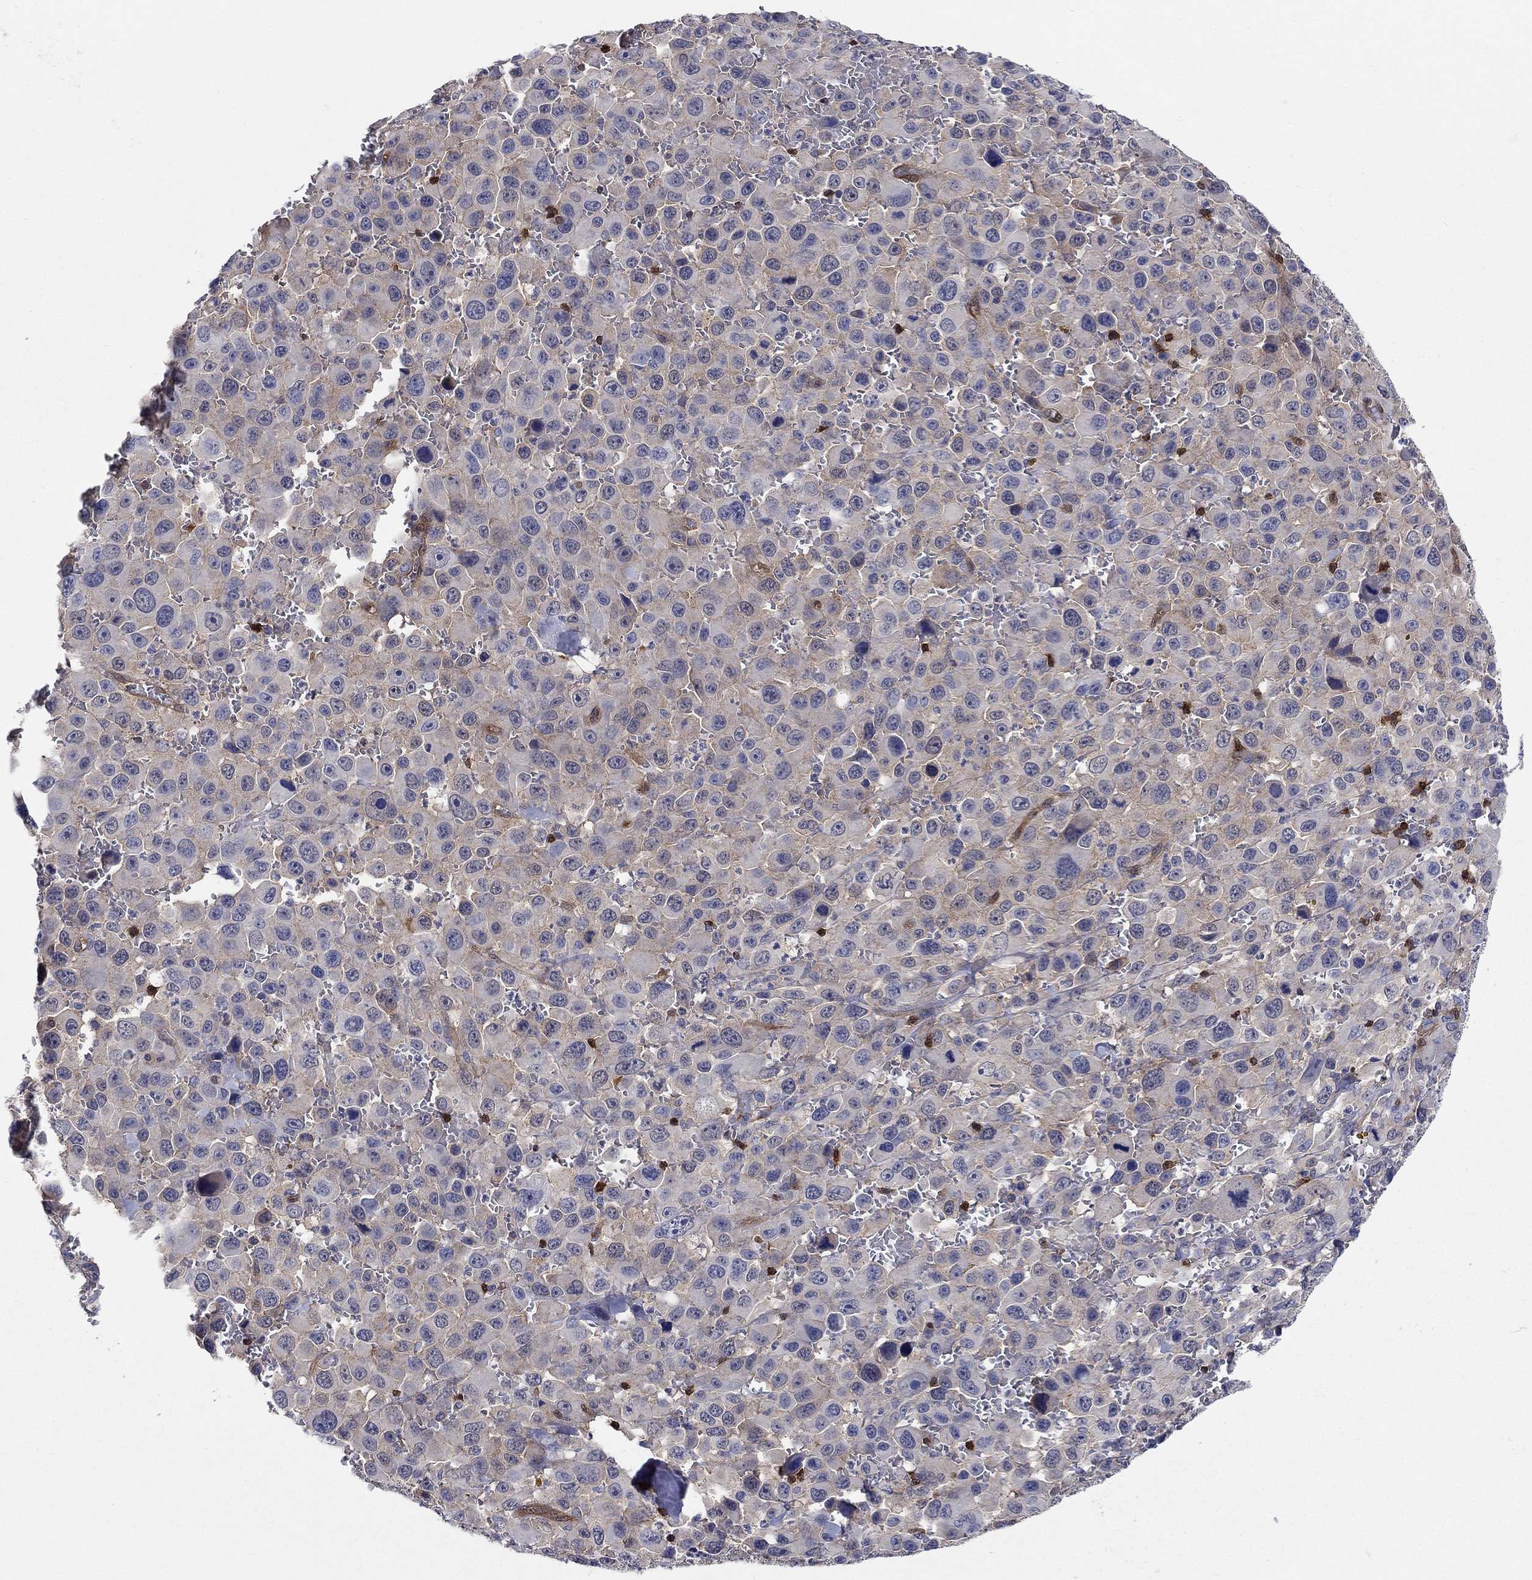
{"staining": {"intensity": "weak", "quantity": "25%-75%", "location": "cytoplasmic/membranous"}, "tissue": "melanoma", "cell_type": "Tumor cells", "image_type": "cancer", "snomed": [{"axis": "morphology", "description": "Malignant melanoma, NOS"}, {"axis": "topography", "description": "Skin"}], "caption": "Protein analysis of malignant melanoma tissue displays weak cytoplasmic/membranous positivity in approximately 25%-75% of tumor cells.", "gene": "AGFG2", "patient": {"sex": "female", "age": 91}}